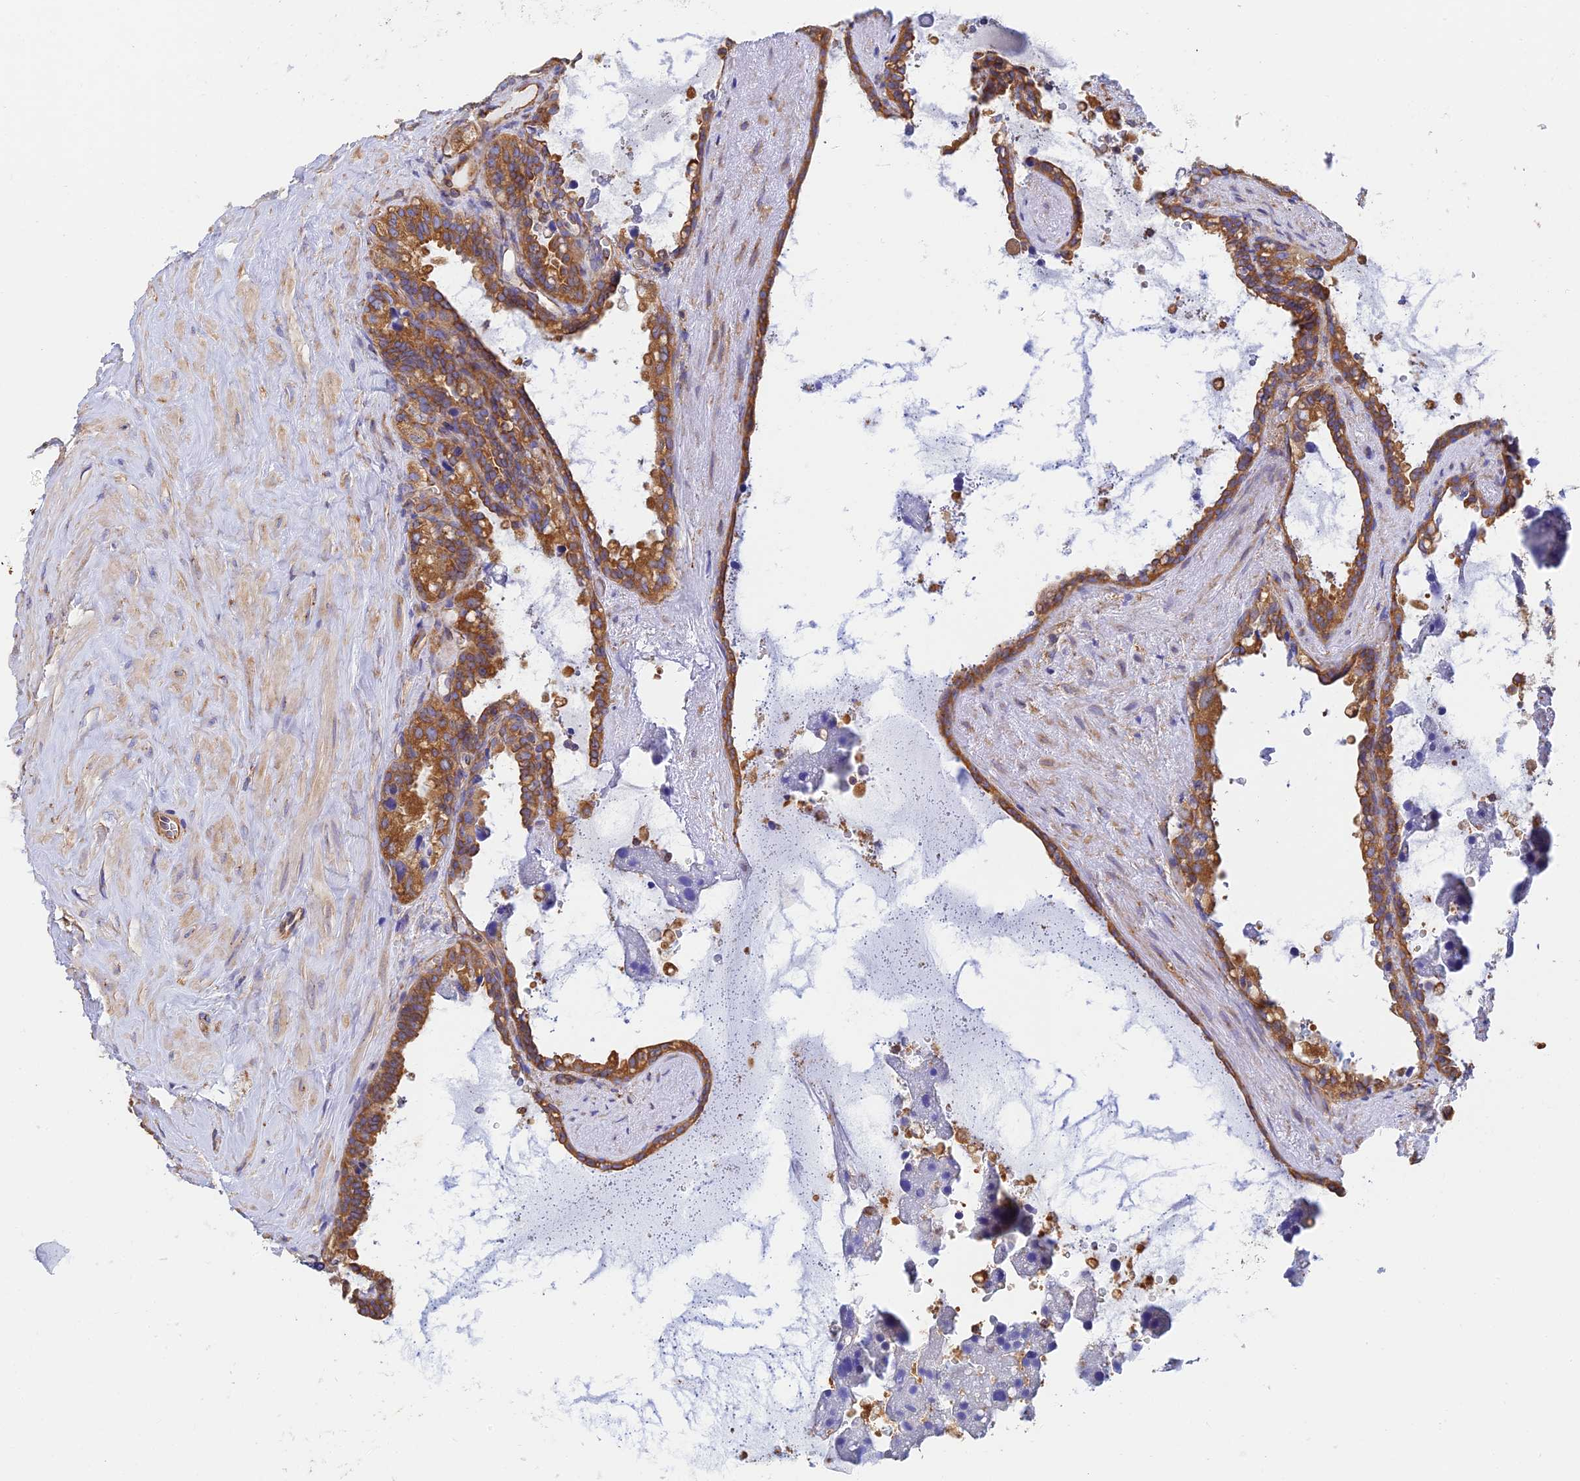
{"staining": {"intensity": "moderate", "quantity": ">75%", "location": "cytoplasmic/membranous"}, "tissue": "seminal vesicle", "cell_type": "Glandular cells", "image_type": "normal", "snomed": [{"axis": "morphology", "description": "Normal tissue, NOS"}, {"axis": "topography", "description": "Seminal veicle"}], "caption": "Immunohistochemical staining of normal seminal vesicle displays >75% levels of moderate cytoplasmic/membranous protein positivity in about >75% of glandular cells. Using DAB (brown) and hematoxylin (blue) stains, captured at high magnification using brightfield microscopy.", "gene": "DCTN2", "patient": {"sex": "male", "age": 68}}